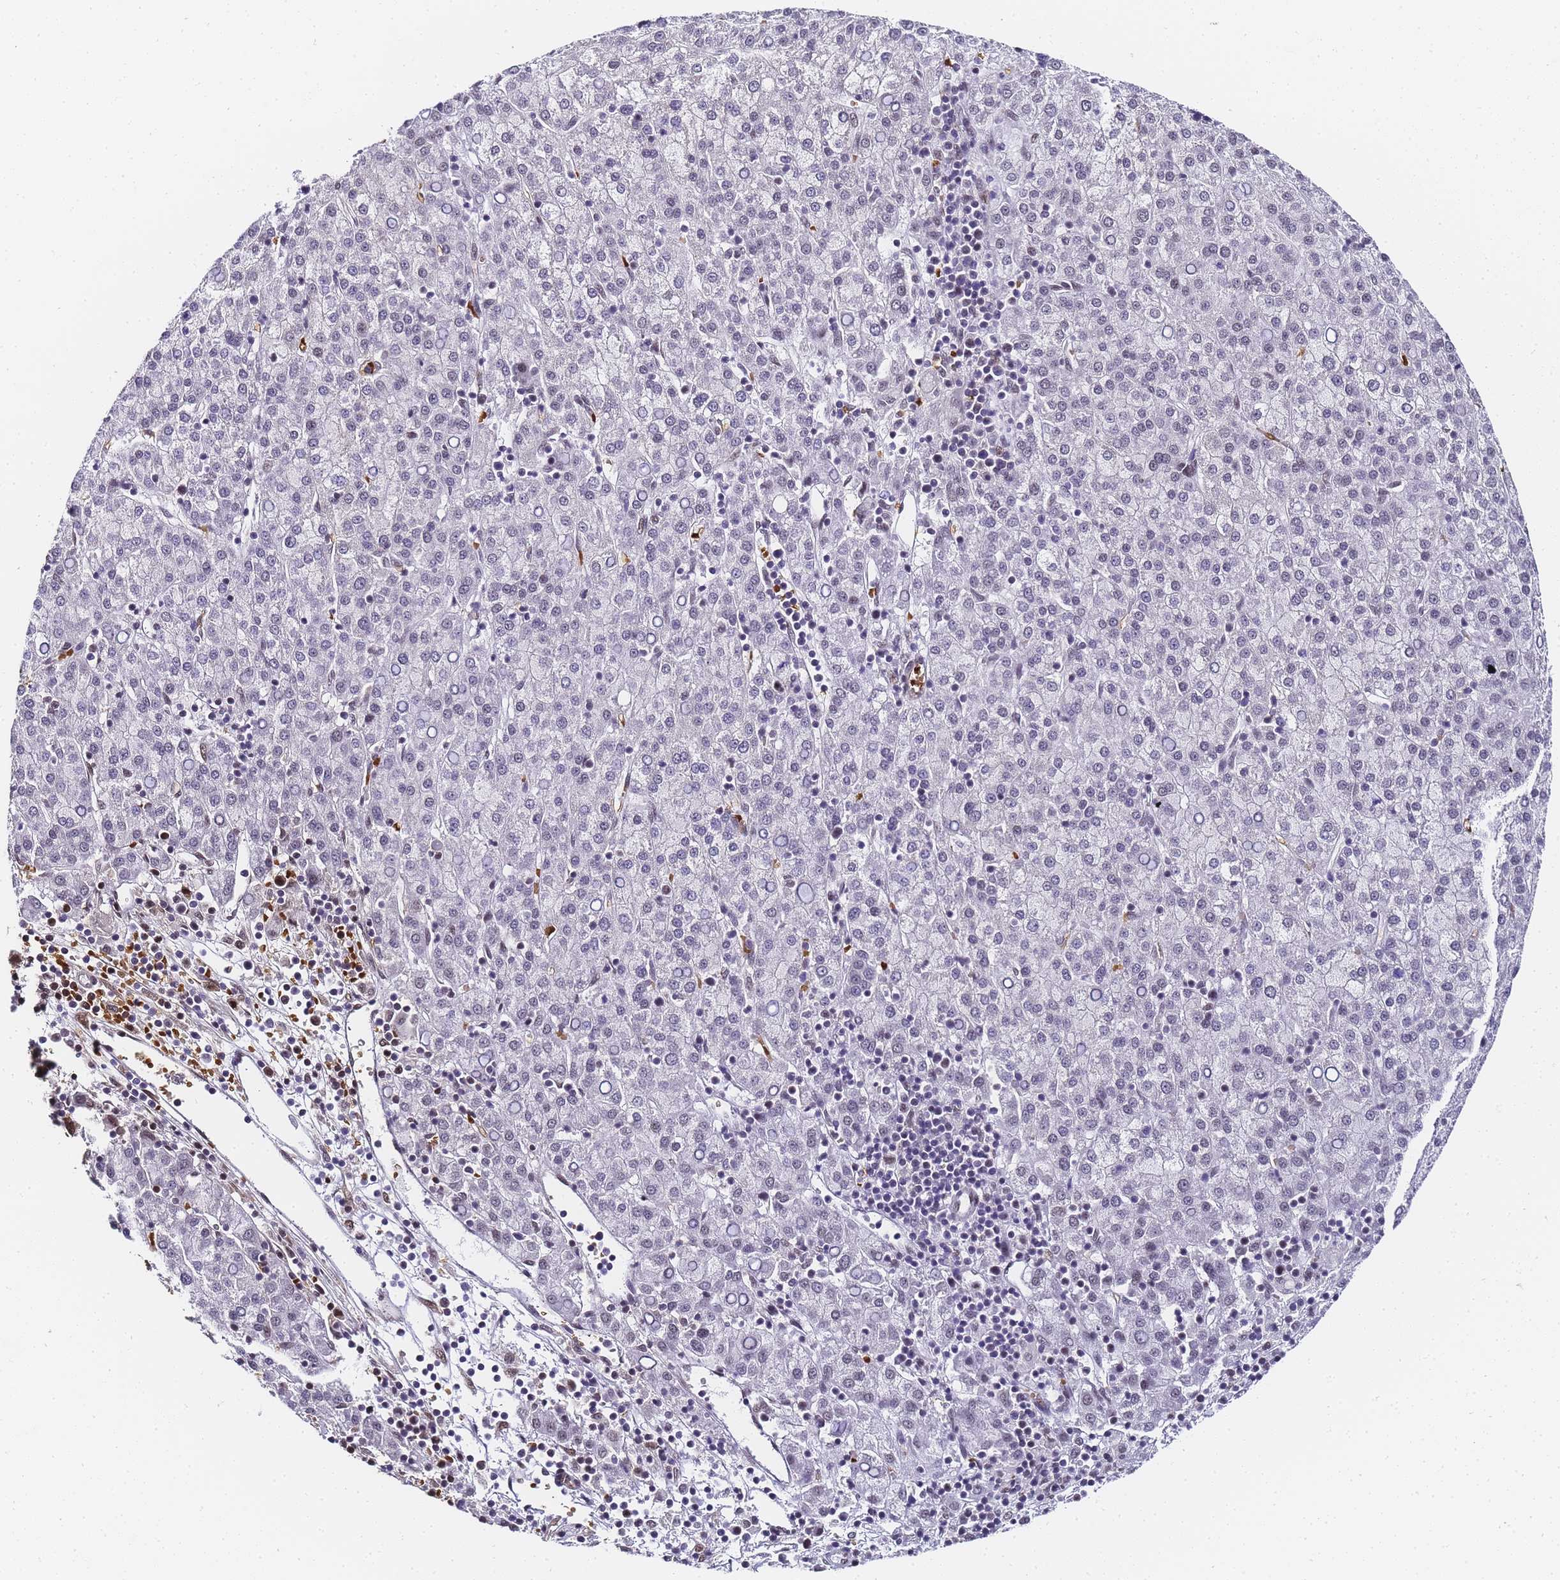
{"staining": {"intensity": "negative", "quantity": "none", "location": "none"}, "tissue": "liver cancer", "cell_type": "Tumor cells", "image_type": "cancer", "snomed": [{"axis": "morphology", "description": "Carcinoma, Hepatocellular, NOS"}, {"axis": "topography", "description": "Liver"}], "caption": "An immunohistochemistry (IHC) image of liver cancer is shown. There is no staining in tumor cells of liver cancer.", "gene": "POLR1A", "patient": {"sex": "female", "age": 58}}